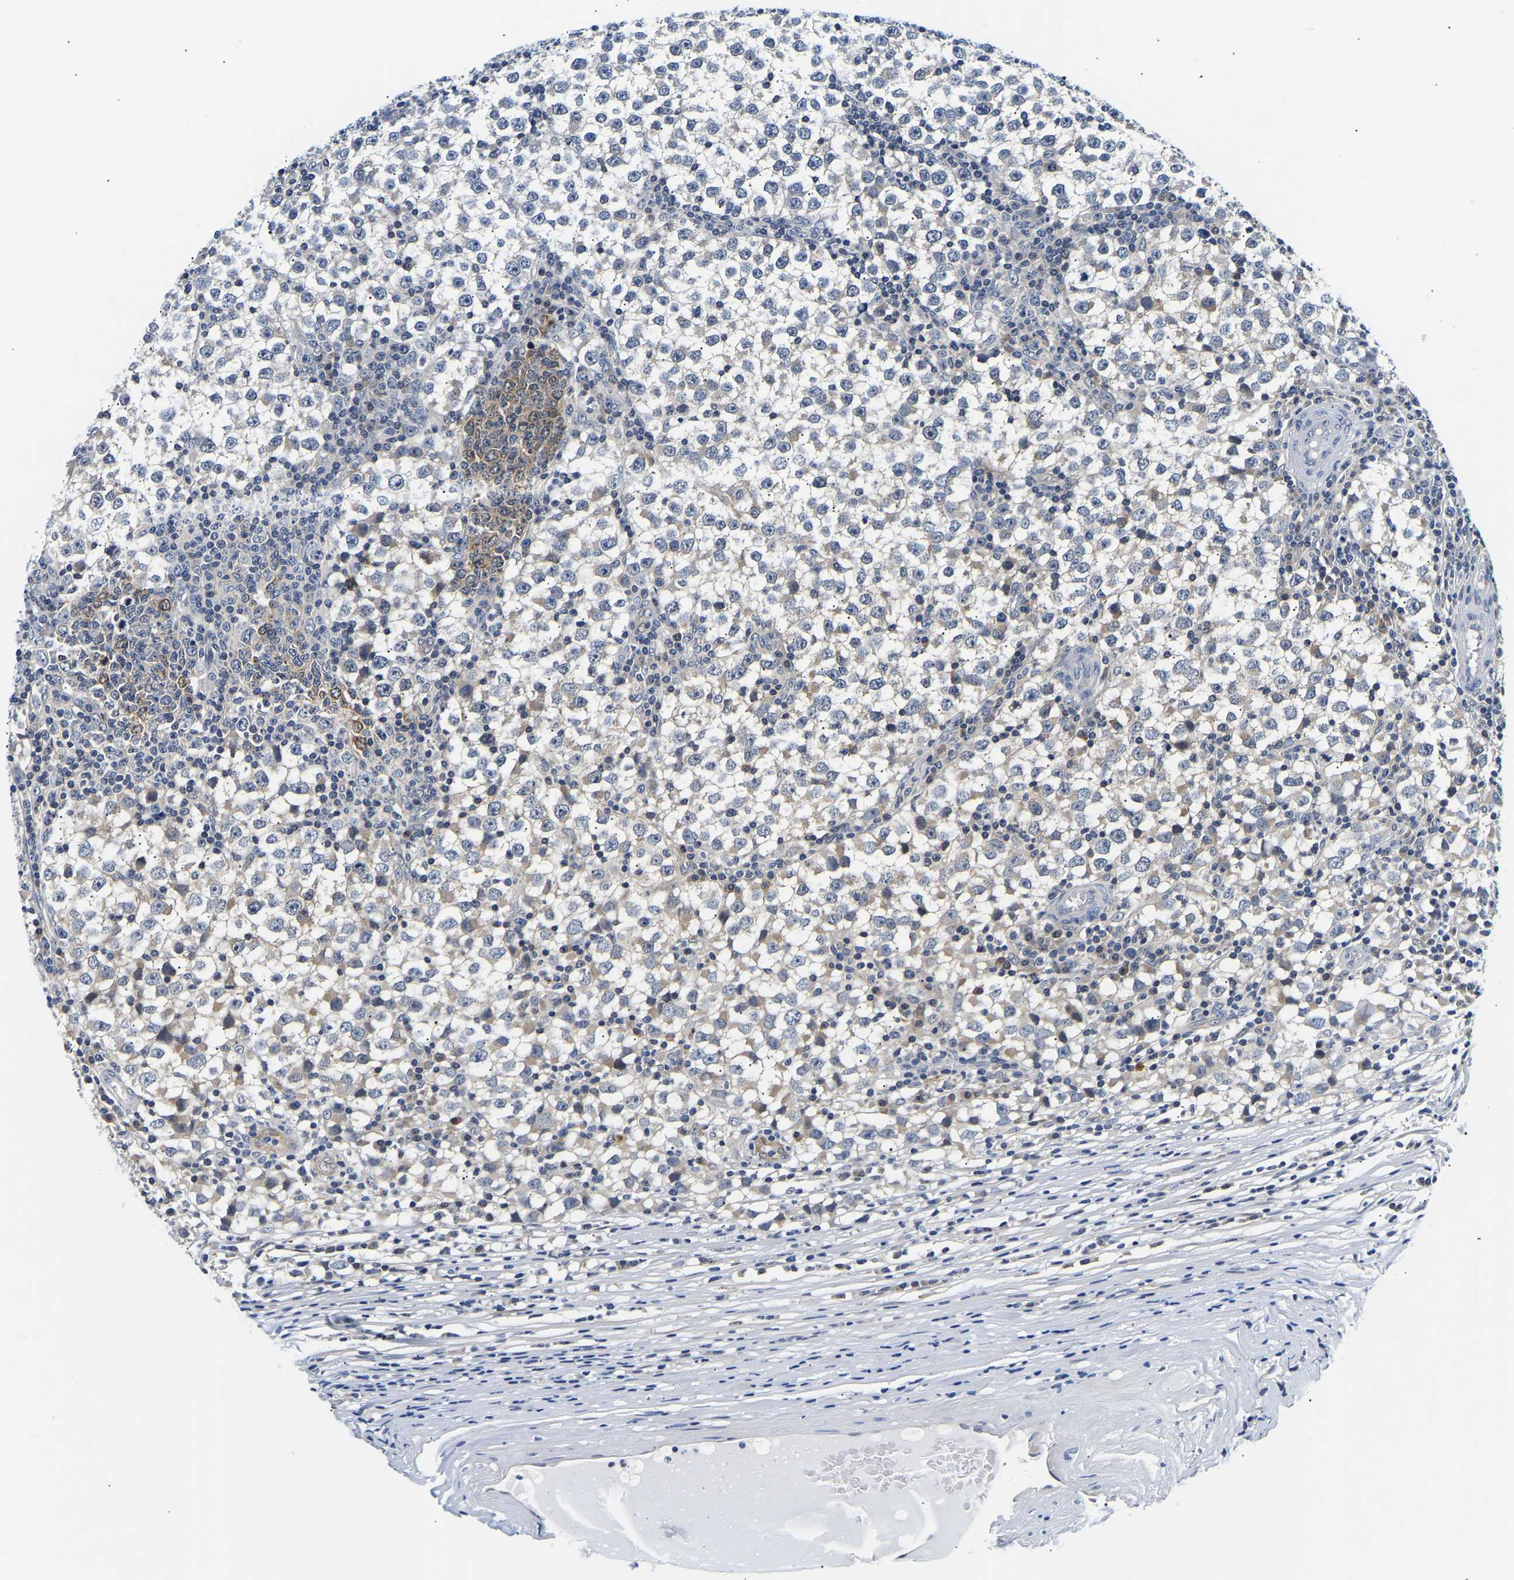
{"staining": {"intensity": "negative", "quantity": "none", "location": "none"}, "tissue": "testis cancer", "cell_type": "Tumor cells", "image_type": "cancer", "snomed": [{"axis": "morphology", "description": "Seminoma, NOS"}, {"axis": "topography", "description": "Testis"}], "caption": "IHC of seminoma (testis) reveals no positivity in tumor cells.", "gene": "UCHL3", "patient": {"sex": "male", "age": 65}}